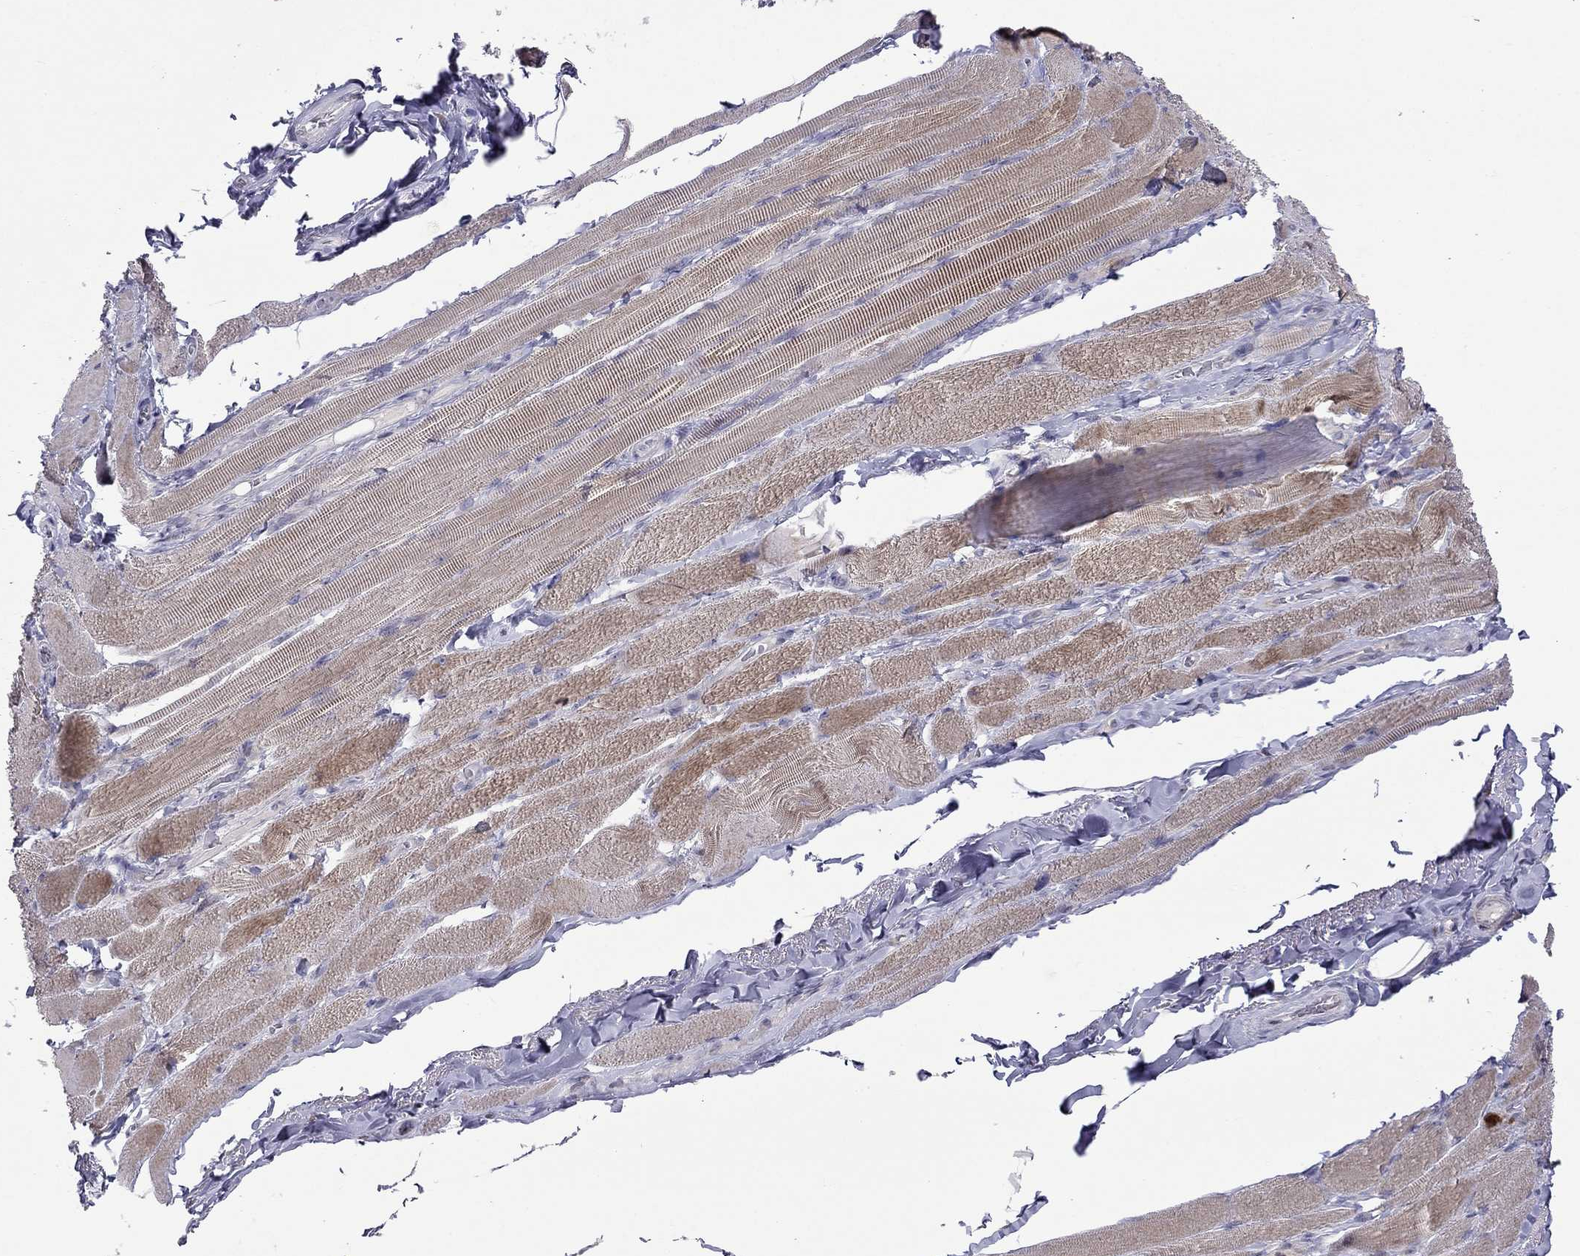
{"staining": {"intensity": "strong", "quantity": "25%-75%", "location": "cytoplasmic/membranous"}, "tissue": "skeletal muscle", "cell_type": "Myocytes", "image_type": "normal", "snomed": [{"axis": "morphology", "description": "Normal tissue, NOS"}, {"axis": "topography", "description": "Skeletal muscle"}, {"axis": "topography", "description": "Anal"}, {"axis": "topography", "description": "Peripheral nerve tissue"}], "caption": "Unremarkable skeletal muscle demonstrates strong cytoplasmic/membranous positivity in approximately 25%-75% of myocytes, visualized by immunohistochemistry.", "gene": "LRRC39", "patient": {"sex": "male", "age": 53}}